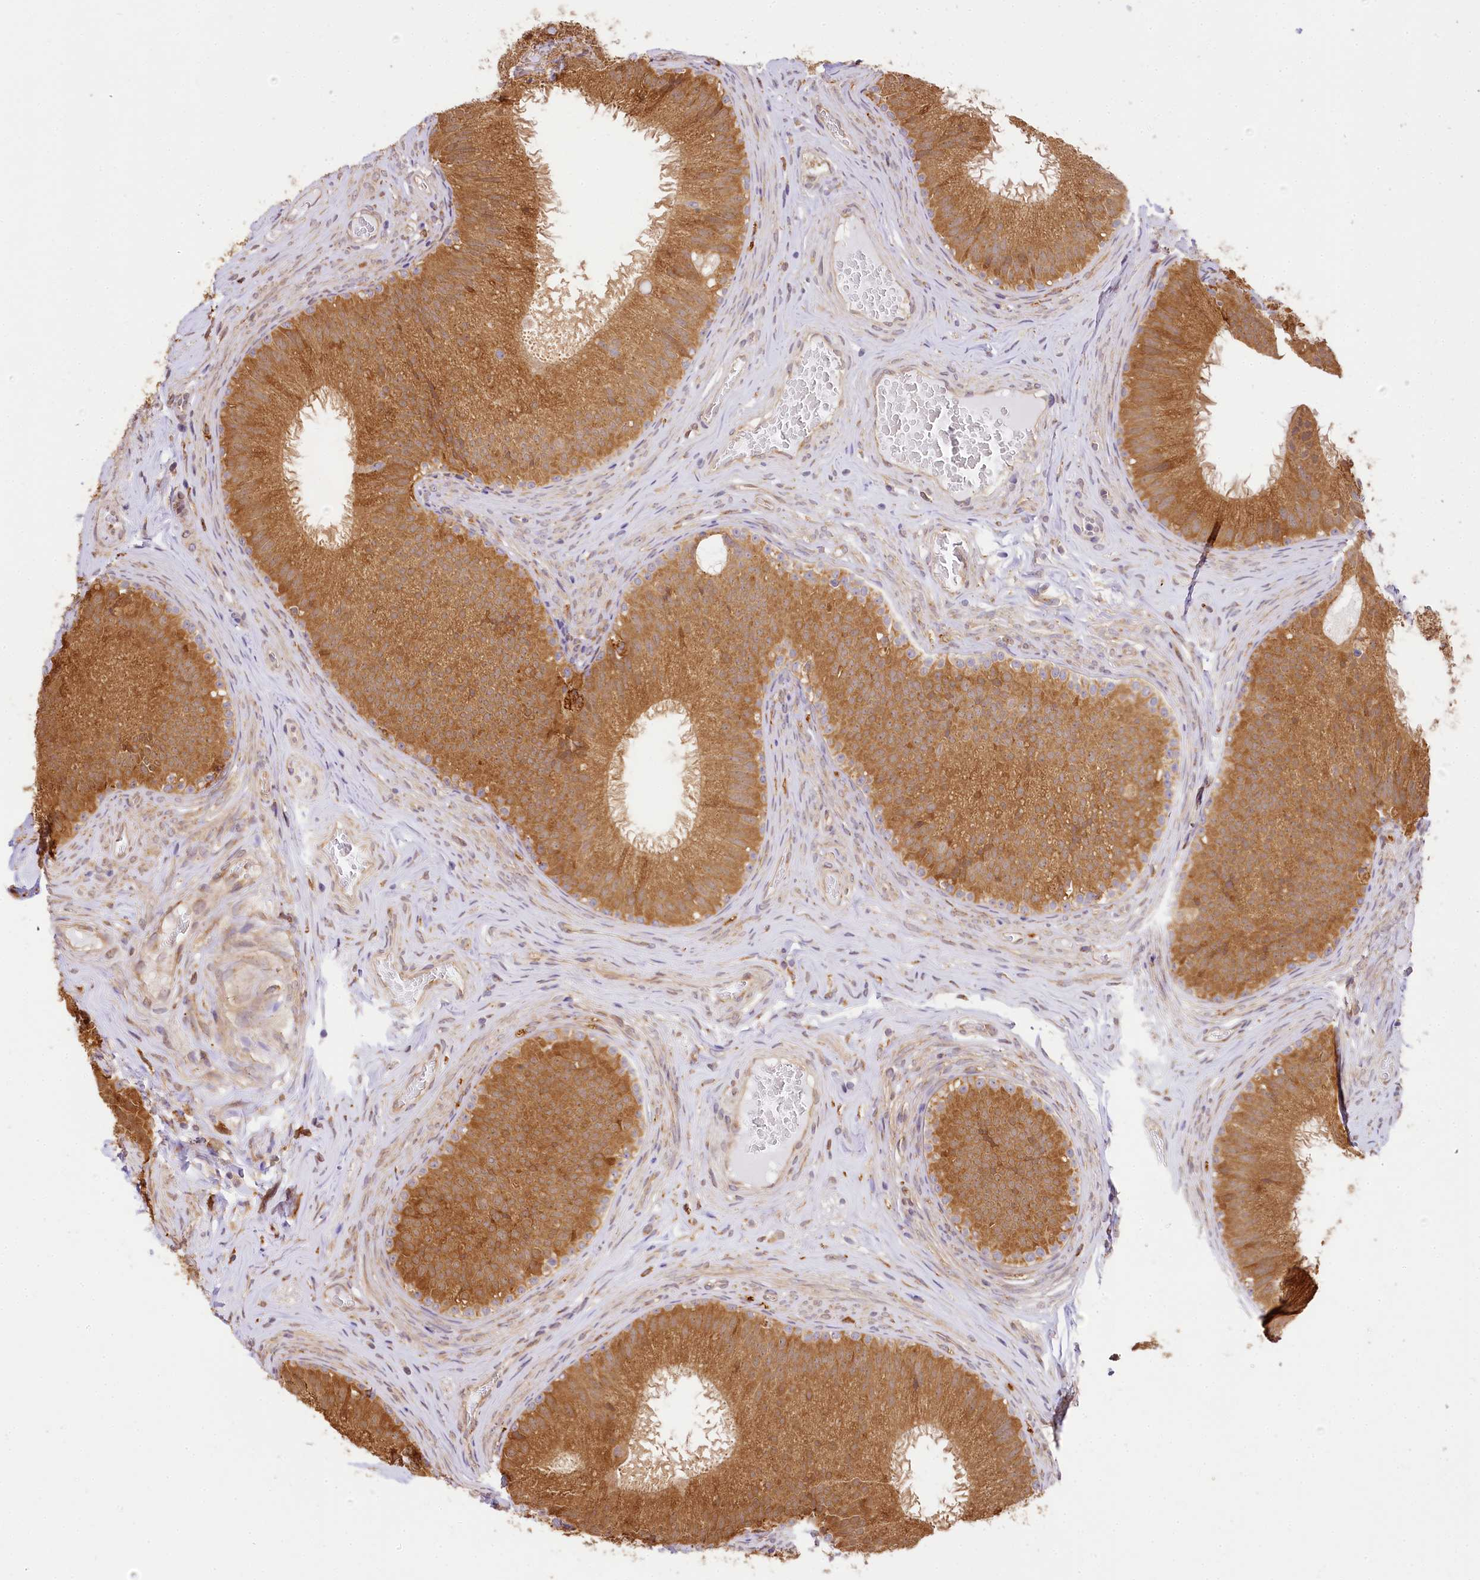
{"staining": {"intensity": "strong", "quantity": ">75%", "location": "cytoplasmic/membranous"}, "tissue": "epididymis", "cell_type": "Glandular cells", "image_type": "normal", "snomed": [{"axis": "morphology", "description": "Normal tissue, NOS"}, {"axis": "topography", "description": "Epididymis"}], "caption": "High-power microscopy captured an IHC photomicrograph of benign epididymis, revealing strong cytoplasmic/membranous staining in about >75% of glandular cells.", "gene": "PPIP5K2", "patient": {"sex": "male", "age": 34}}